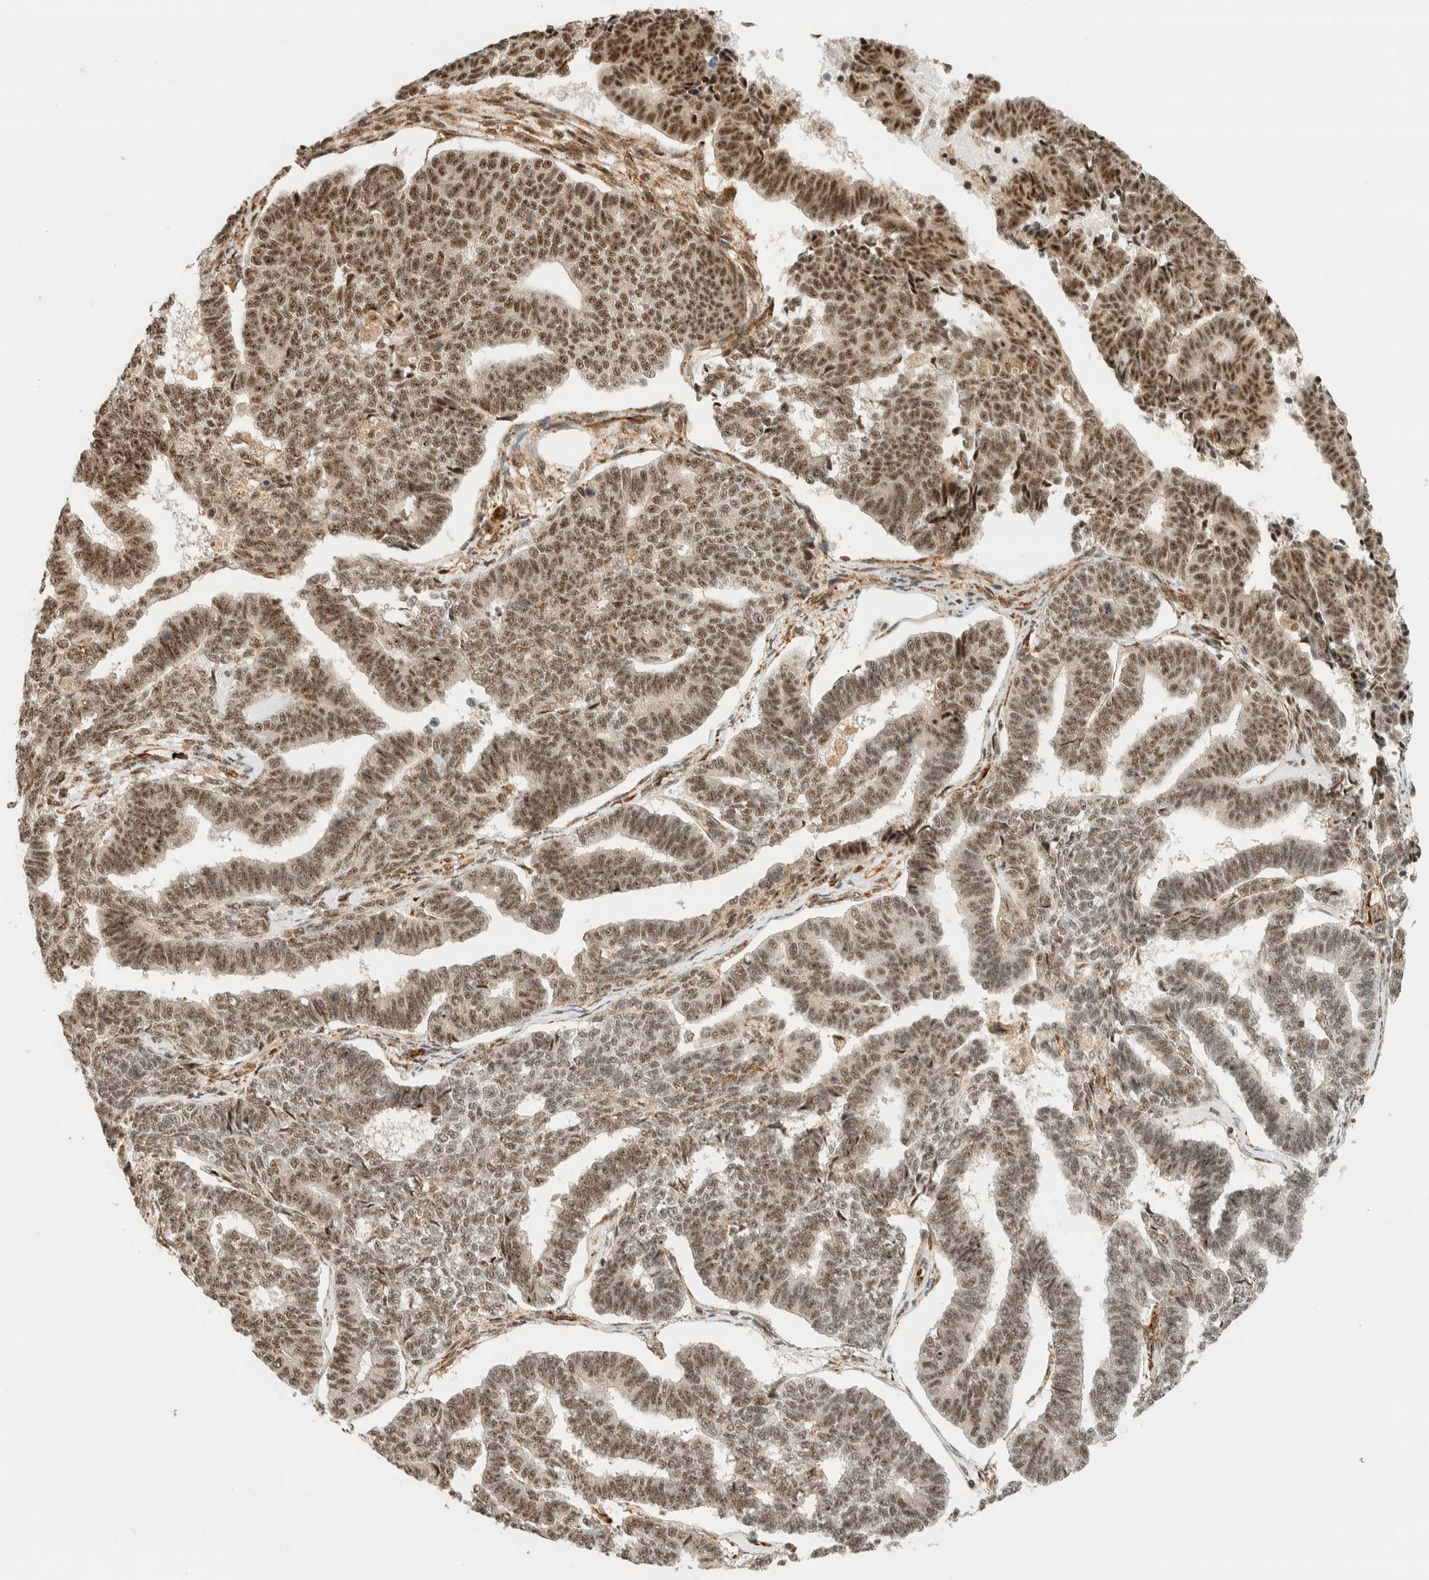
{"staining": {"intensity": "moderate", "quantity": ">75%", "location": "nuclear"}, "tissue": "endometrial cancer", "cell_type": "Tumor cells", "image_type": "cancer", "snomed": [{"axis": "morphology", "description": "Adenocarcinoma, NOS"}, {"axis": "topography", "description": "Endometrium"}], "caption": "Endometrial cancer (adenocarcinoma) was stained to show a protein in brown. There is medium levels of moderate nuclear positivity in approximately >75% of tumor cells.", "gene": "SIK1", "patient": {"sex": "female", "age": 70}}